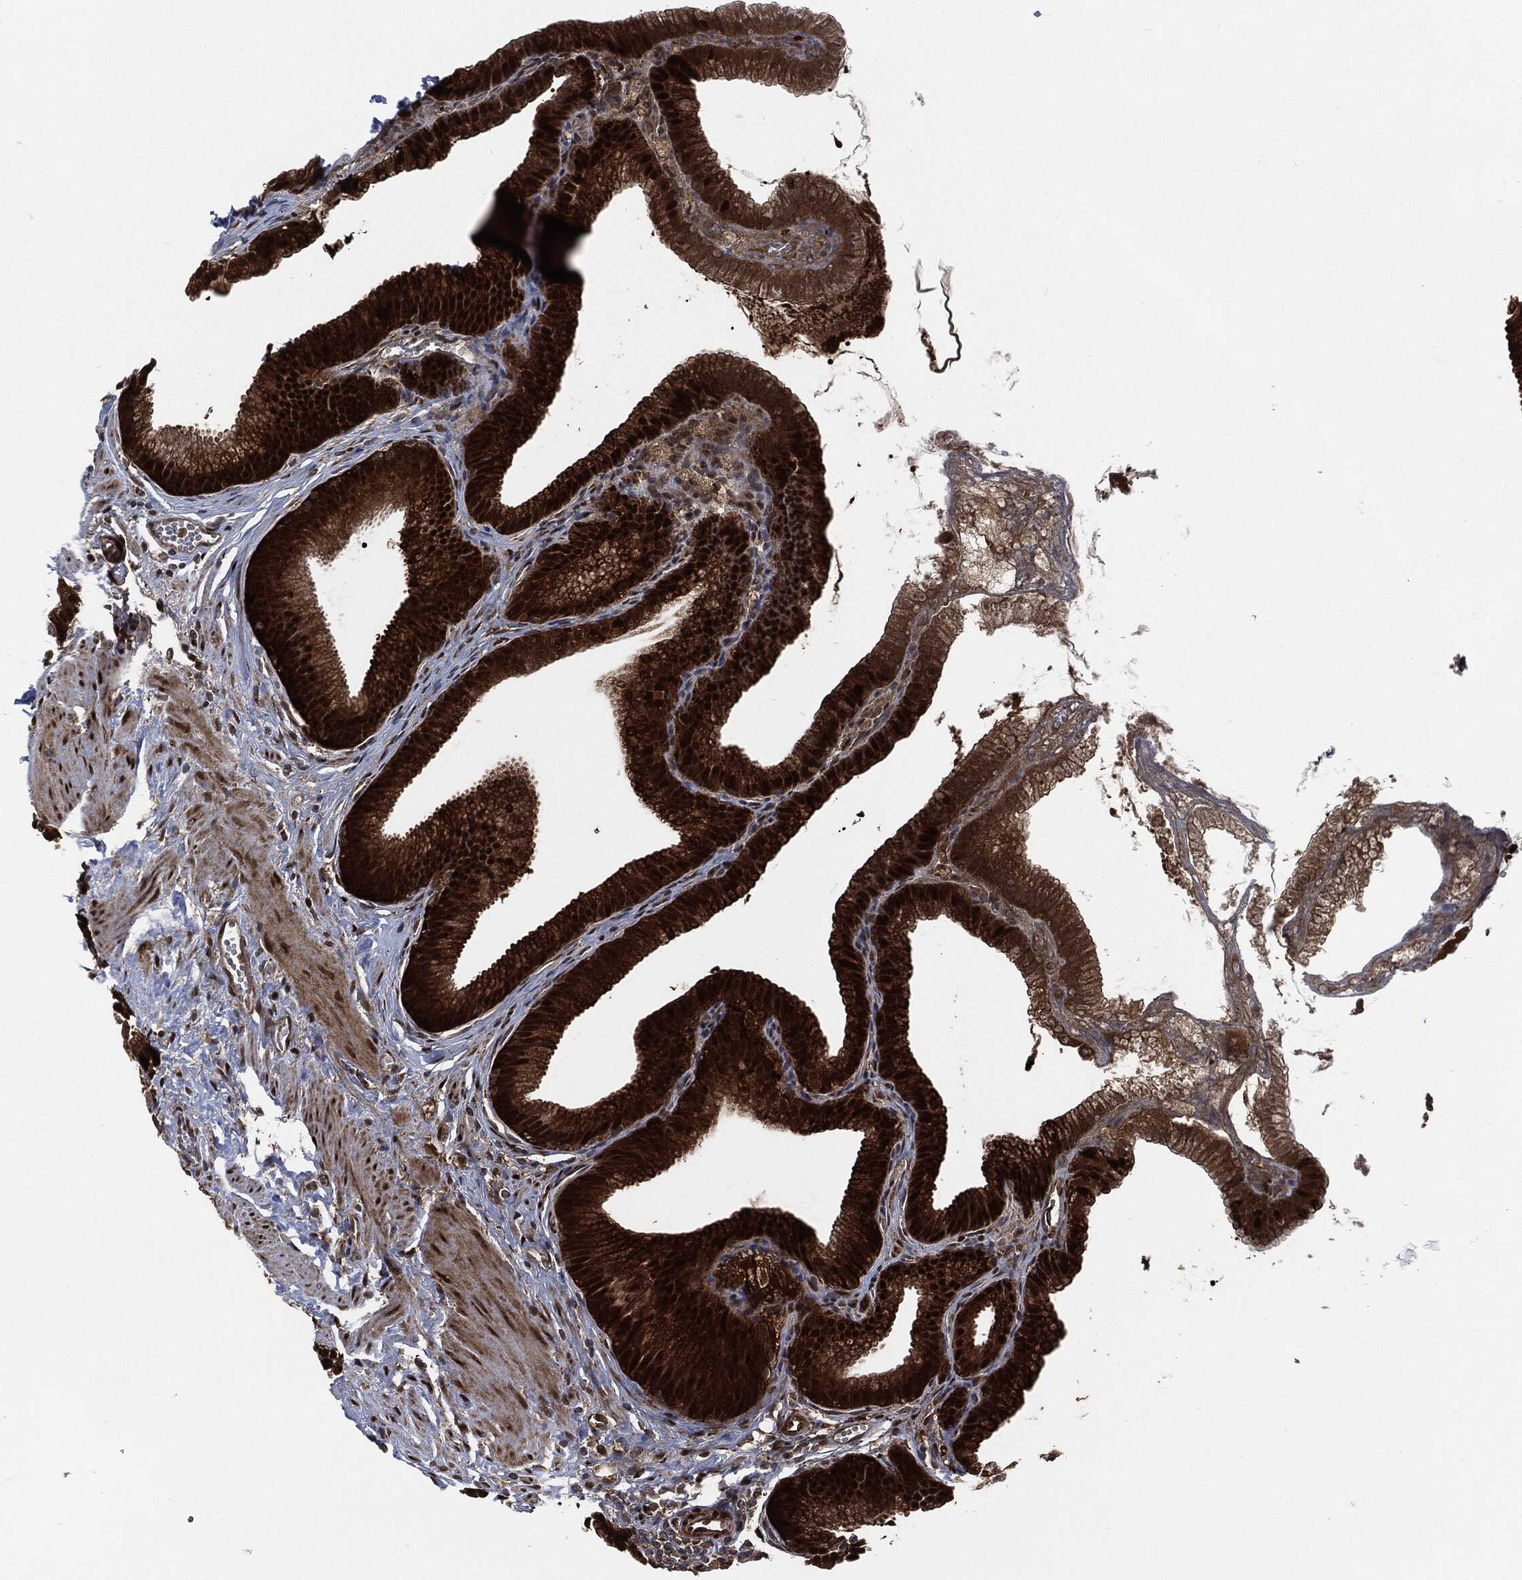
{"staining": {"intensity": "strong", "quantity": ">75%", "location": "cytoplasmic/membranous,nuclear"}, "tissue": "gallbladder", "cell_type": "Glandular cells", "image_type": "normal", "snomed": [{"axis": "morphology", "description": "Normal tissue, NOS"}, {"axis": "topography", "description": "Gallbladder"}], "caption": "Immunohistochemistry micrograph of normal gallbladder stained for a protein (brown), which demonstrates high levels of strong cytoplasmic/membranous,nuclear positivity in about >75% of glandular cells.", "gene": "DCTN1", "patient": {"sex": "male", "age": 38}}